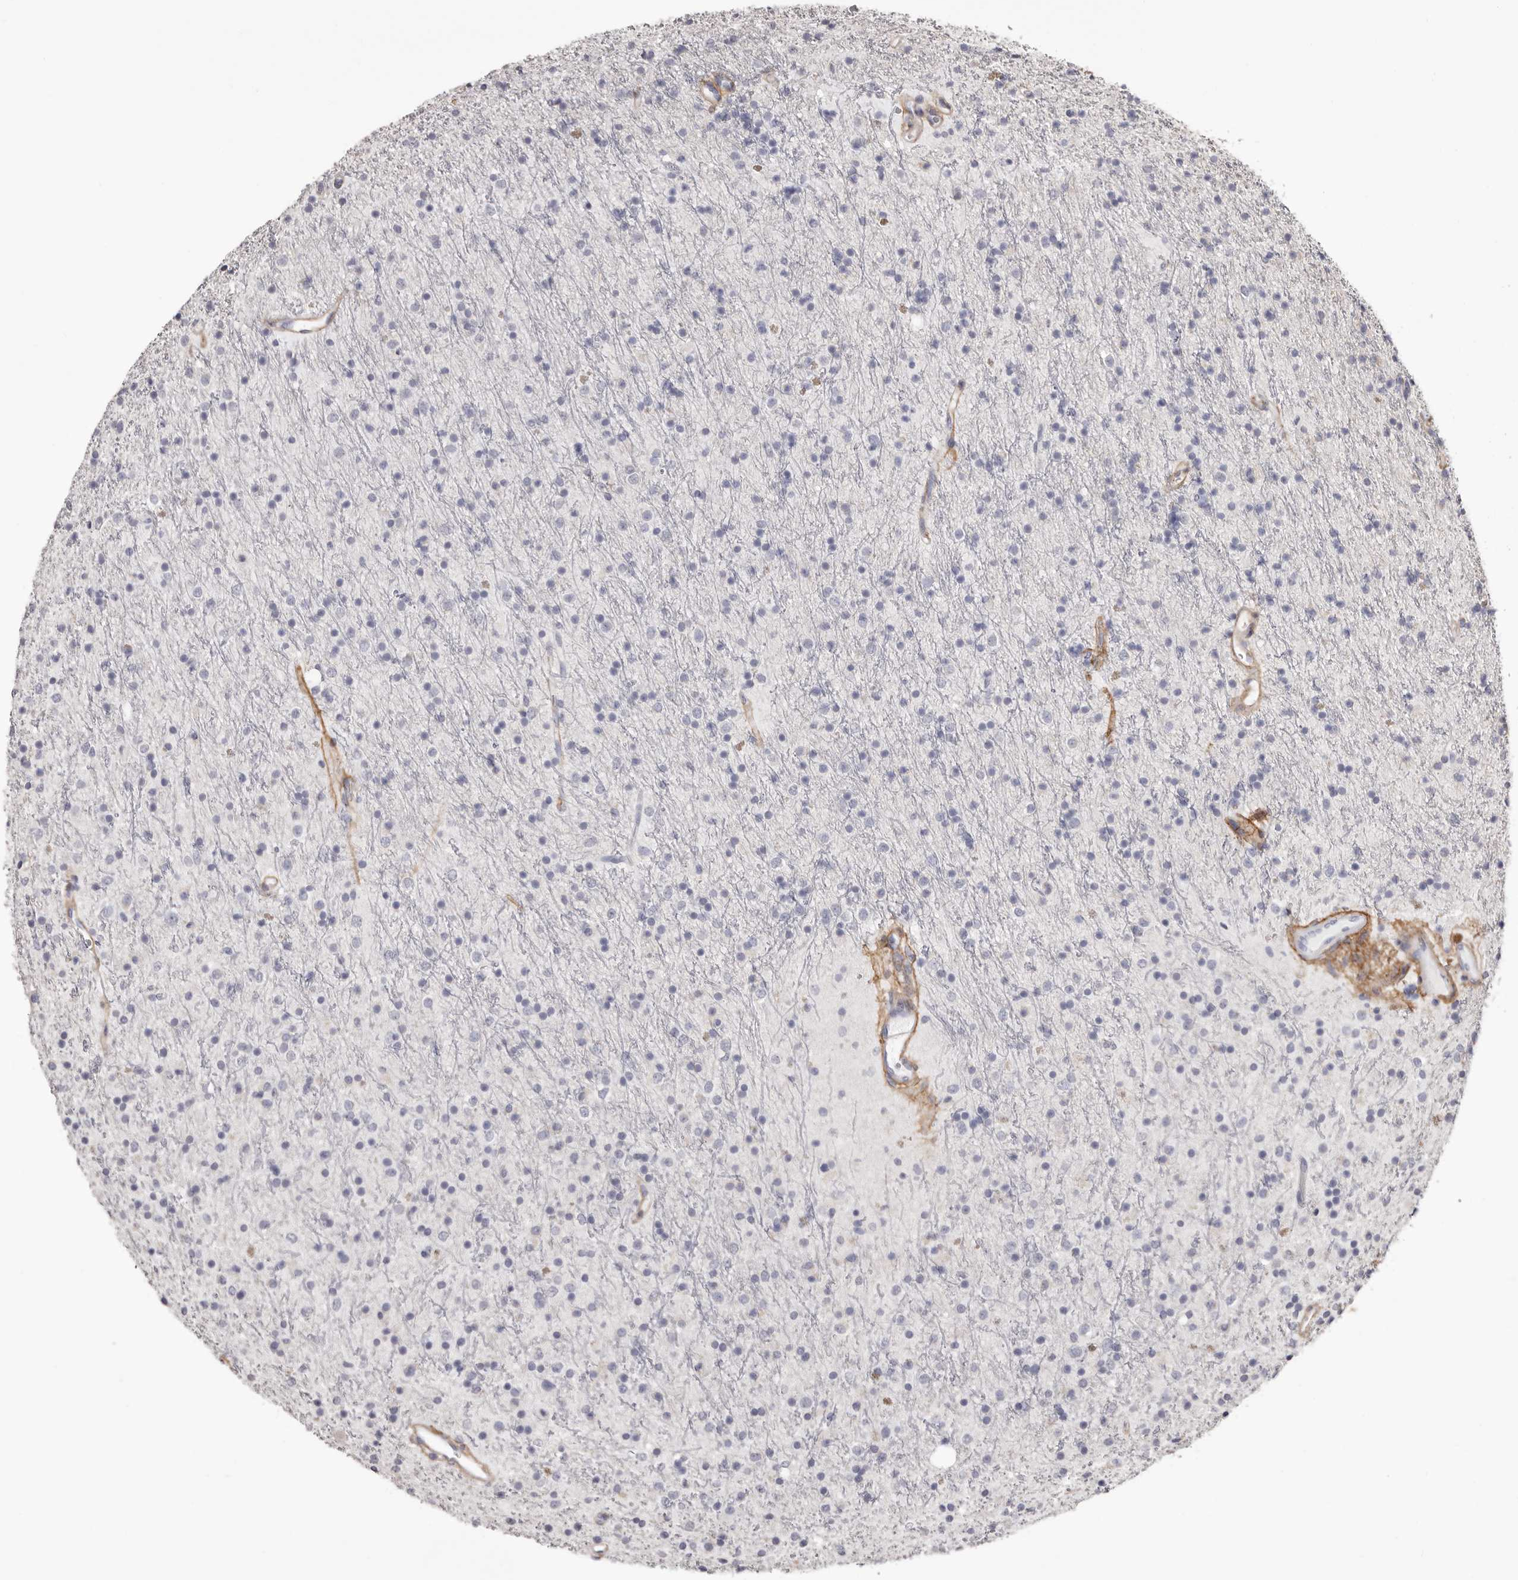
{"staining": {"intensity": "negative", "quantity": "none", "location": "none"}, "tissue": "glioma", "cell_type": "Tumor cells", "image_type": "cancer", "snomed": [{"axis": "morphology", "description": "Glioma, malignant, High grade"}, {"axis": "topography", "description": "Brain"}], "caption": "Photomicrograph shows no significant protein staining in tumor cells of high-grade glioma (malignant). The staining was performed using DAB (3,3'-diaminobenzidine) to visualize the protein expression in brown, while the nuclei were stained in blue with hematoxylin (Magnification: 20x).", "gene": "COL6A1", "patient": {"sex": "male", "age": 34}}